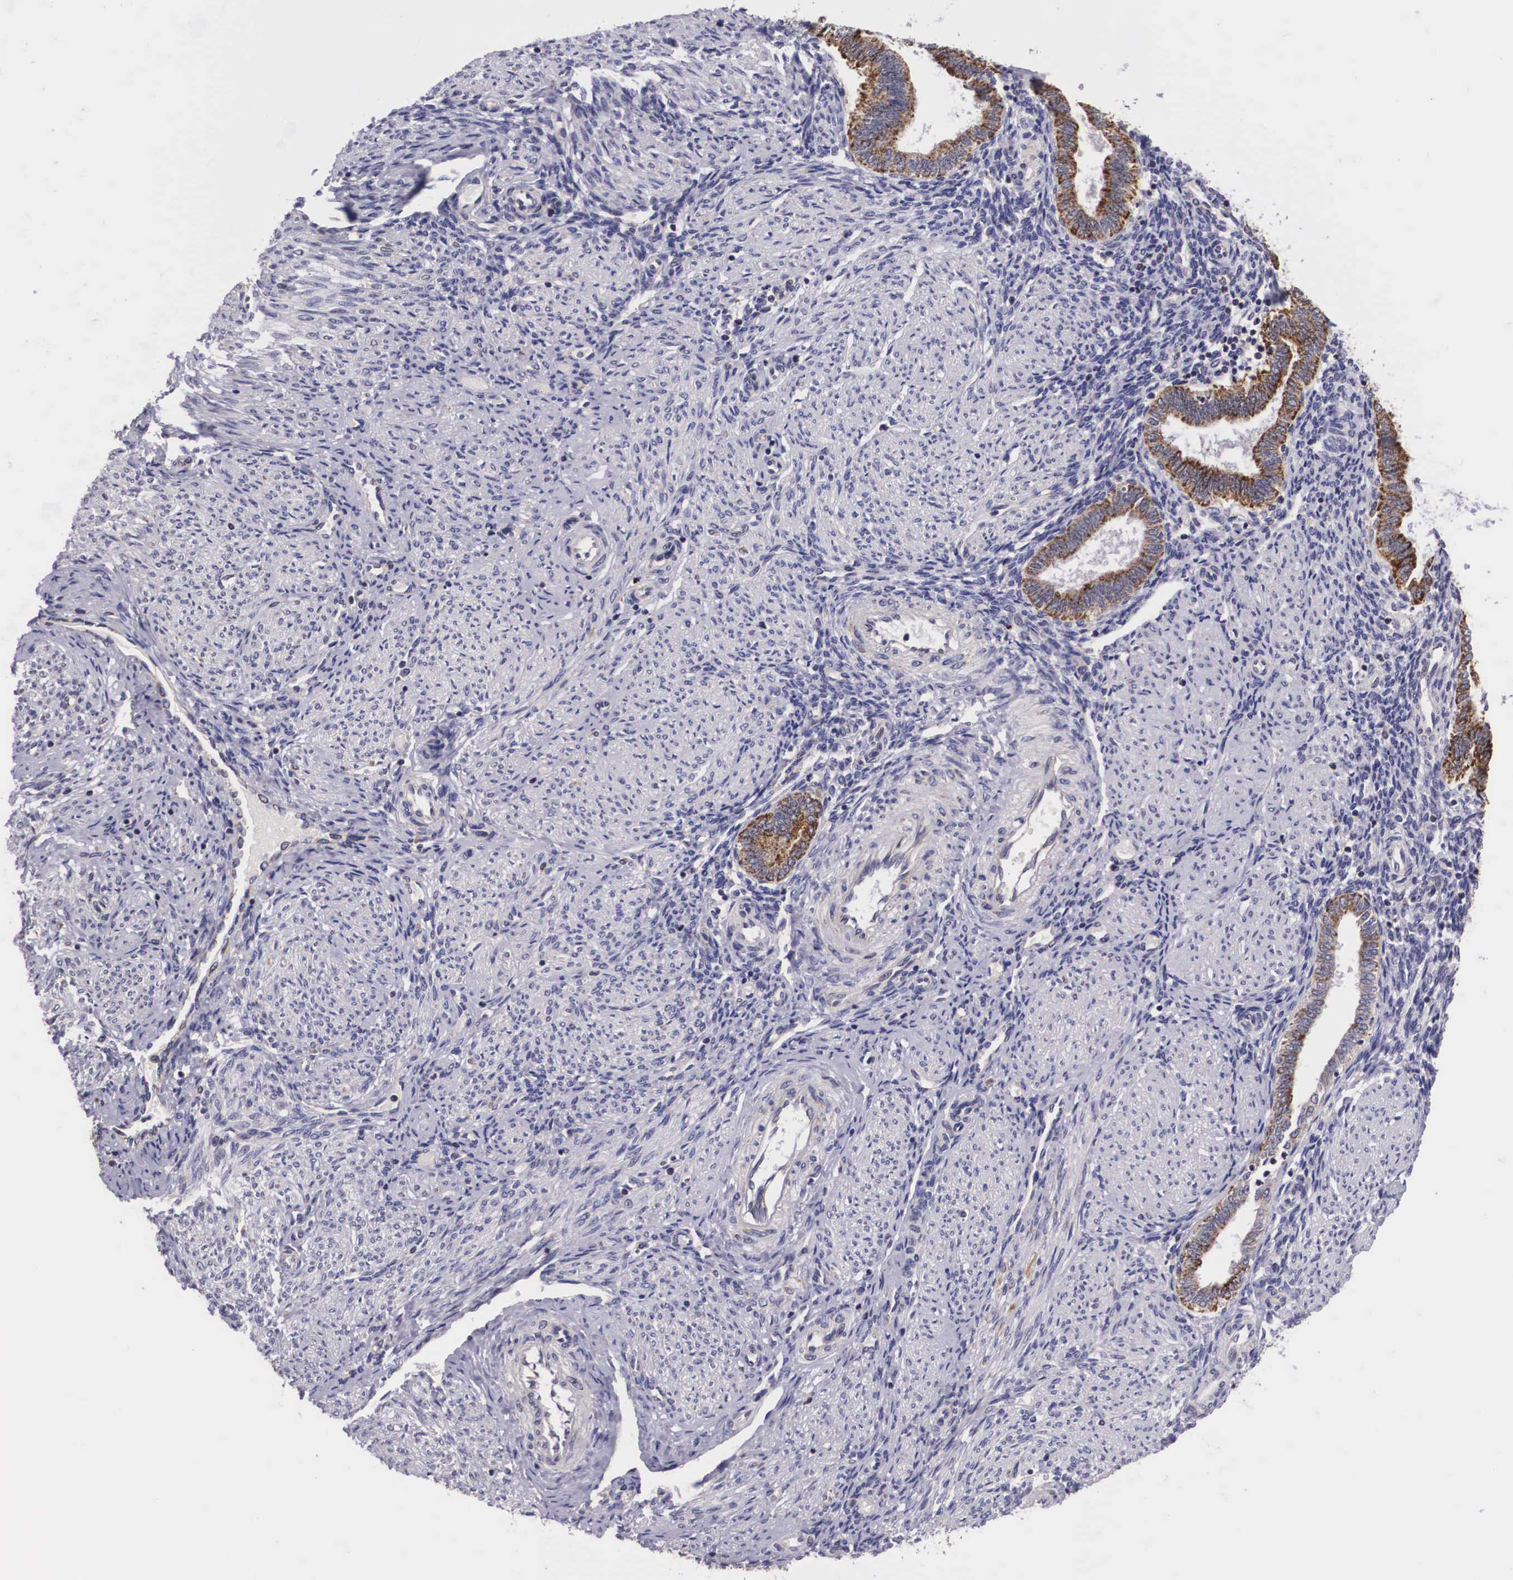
{"staining": {"intensity": "negative", "quantity": "none", "location": "none"}, "tissue": "endometrium", "cell_type": "Cells in endometrial stroma", "image_type": "normal", "snomed": [{"axis": "morphology", "description": "Normal tissue, NOS"}, {"axis": "topography", "description": "Endometrium"}], "caption": "IHC image of unremarkable endometrium stained for a protein (brown), which shows no expression in cells in endometrial stroma.", "gene": "ARG2", "patient": {"sex": "female", "age": 36}}